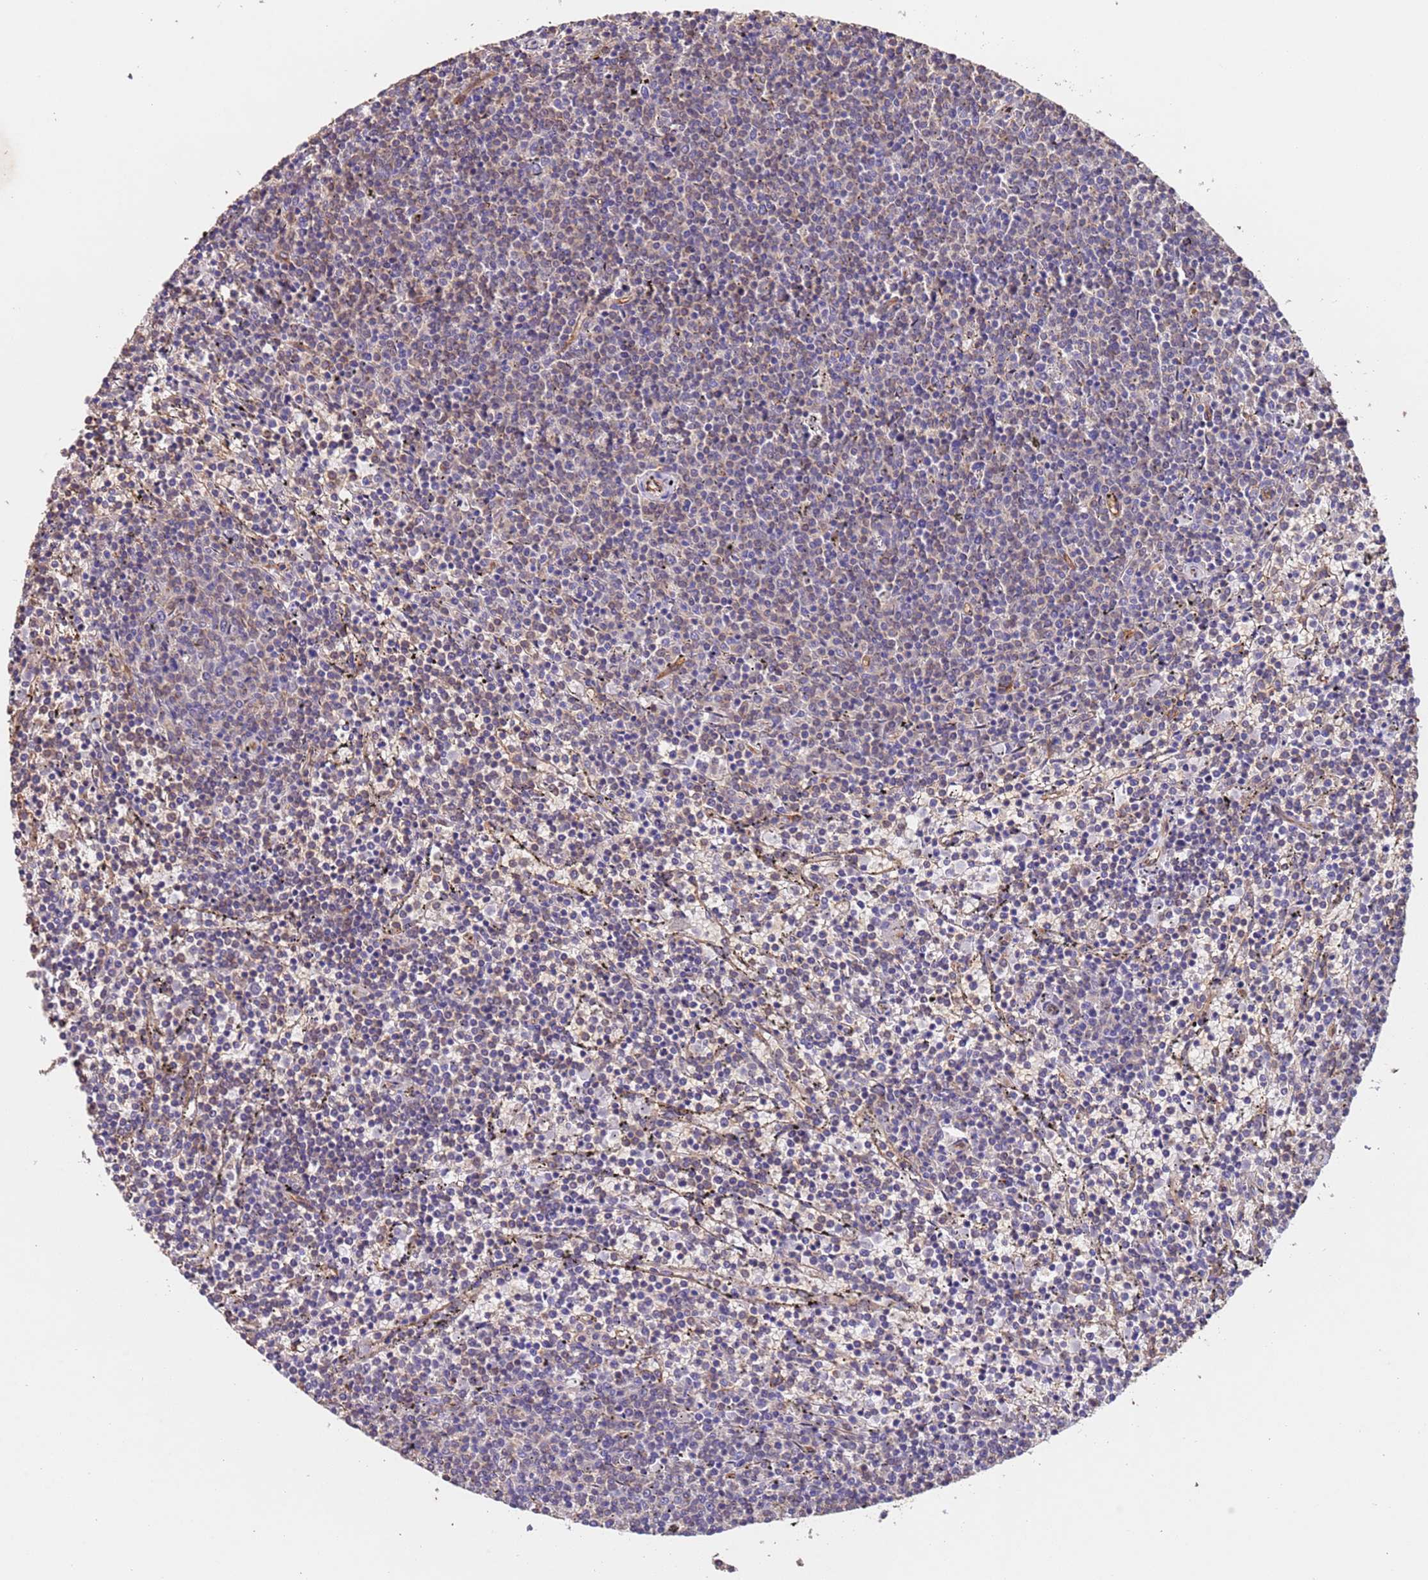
{"staining": {"intensity": "negative", "quantity": "none", "location": "none"}, "tissue": "lymphoma", "cell_type": "Tumor cells", "image_type": "cancer", "snomed": [{"axis": "morphology", "description": "Malignant lymphoma, non-Hodgkin's type, Low grade"}, {"axis": "topography", "description": "Spleen"}], "caption": "Lymphoma stained for a protein using IHC shows no positivity tumor cells.", "gene": "MTX3", "patient": {"sex": "female", "age": 50}}